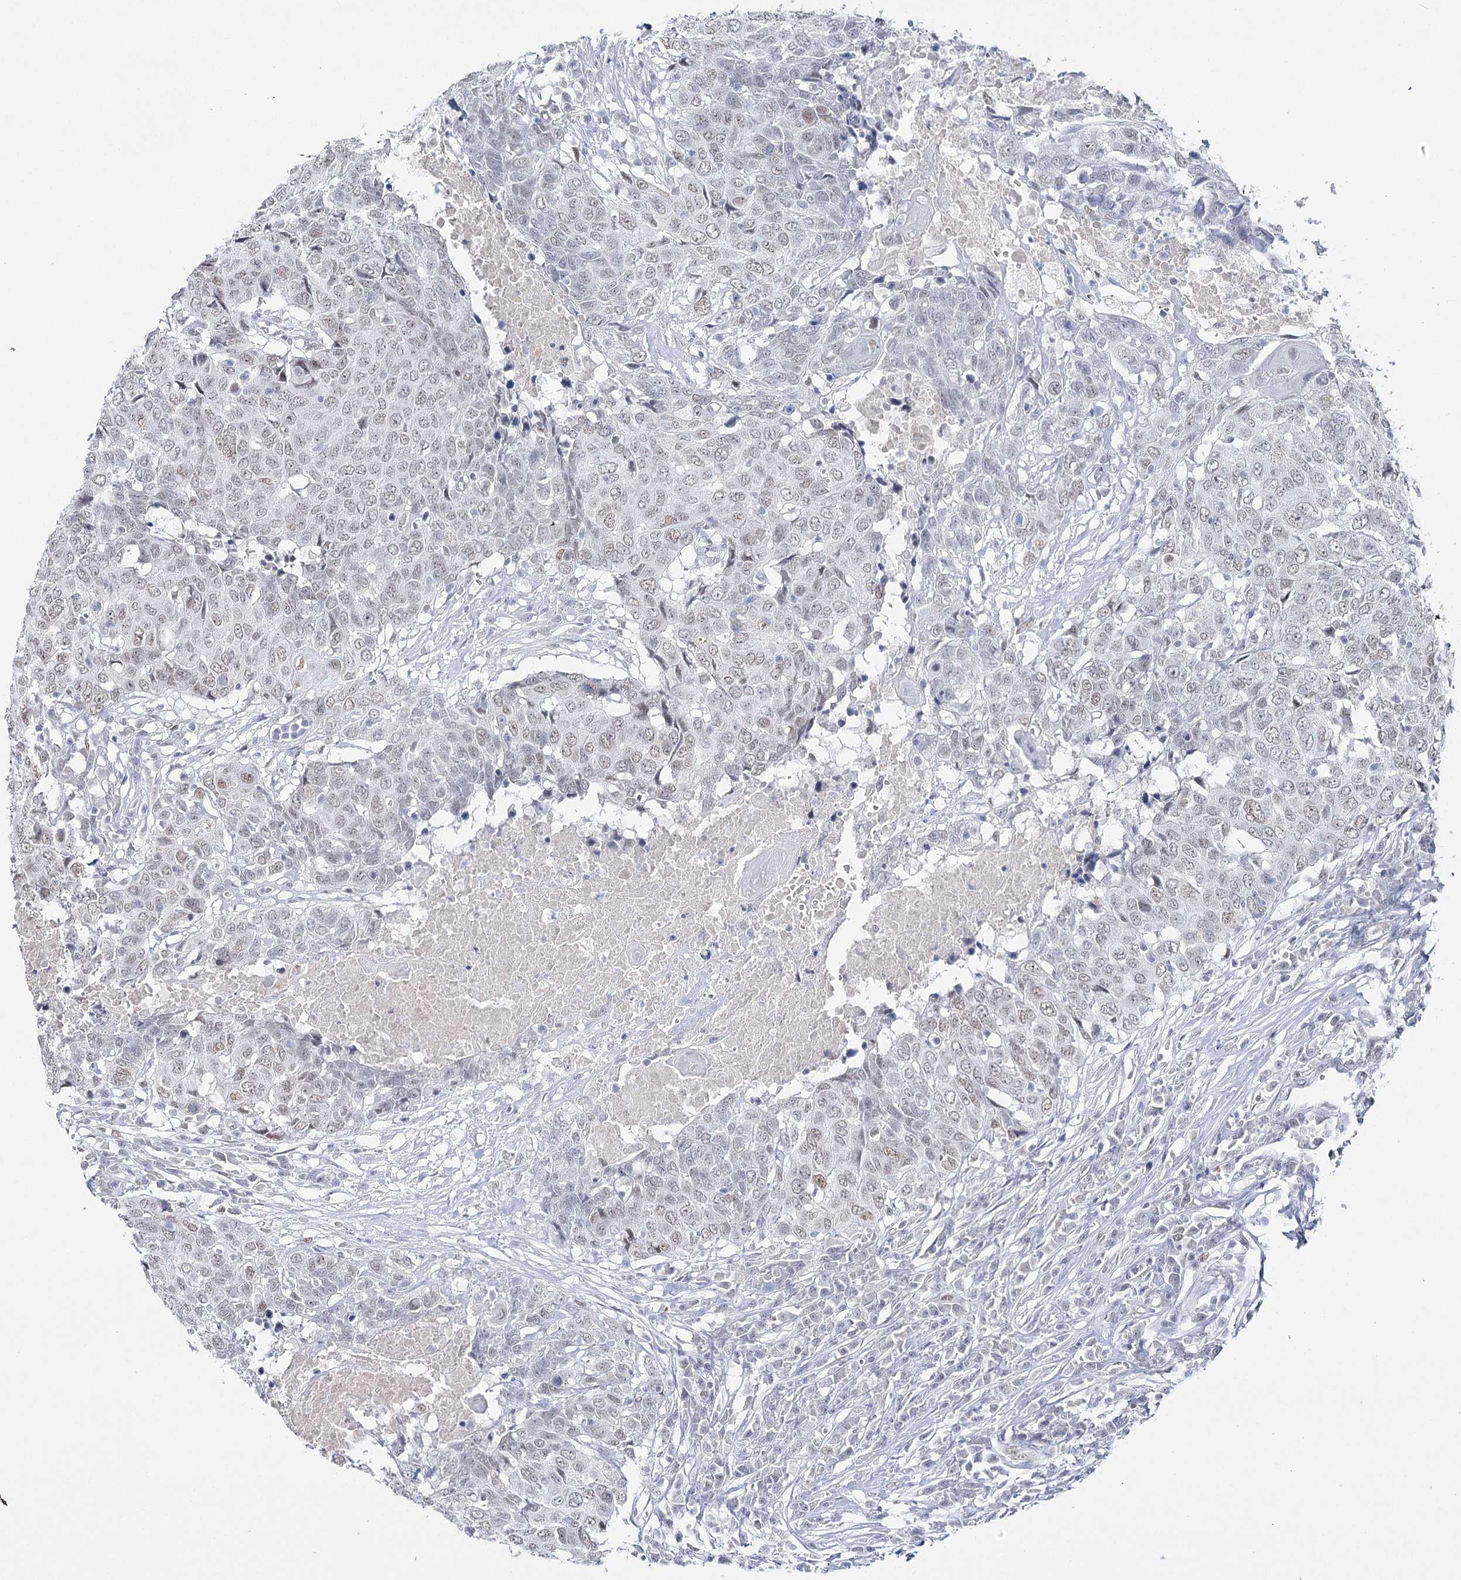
{"staining": {"intensity": "weak", "quantity": ">75%", "location": "nuclear"}, "tissue": "head and neck cancer", "cell_type": "Tumor cells", "image_type": "cancer", "snomed": [{"axis": "morphology", "description": "Squamous cell carcinoma, NOS"}, {"axis": "topography", "description": "Head-Neck"}], "caption": "Protein expression analysis of human squamous cell carcinoma (head and neck) reveals weak nuclear expression in about >75% of tumor cells.", "gene": "ZC3H8", "patient": {"sex": "male", "age": 66}}